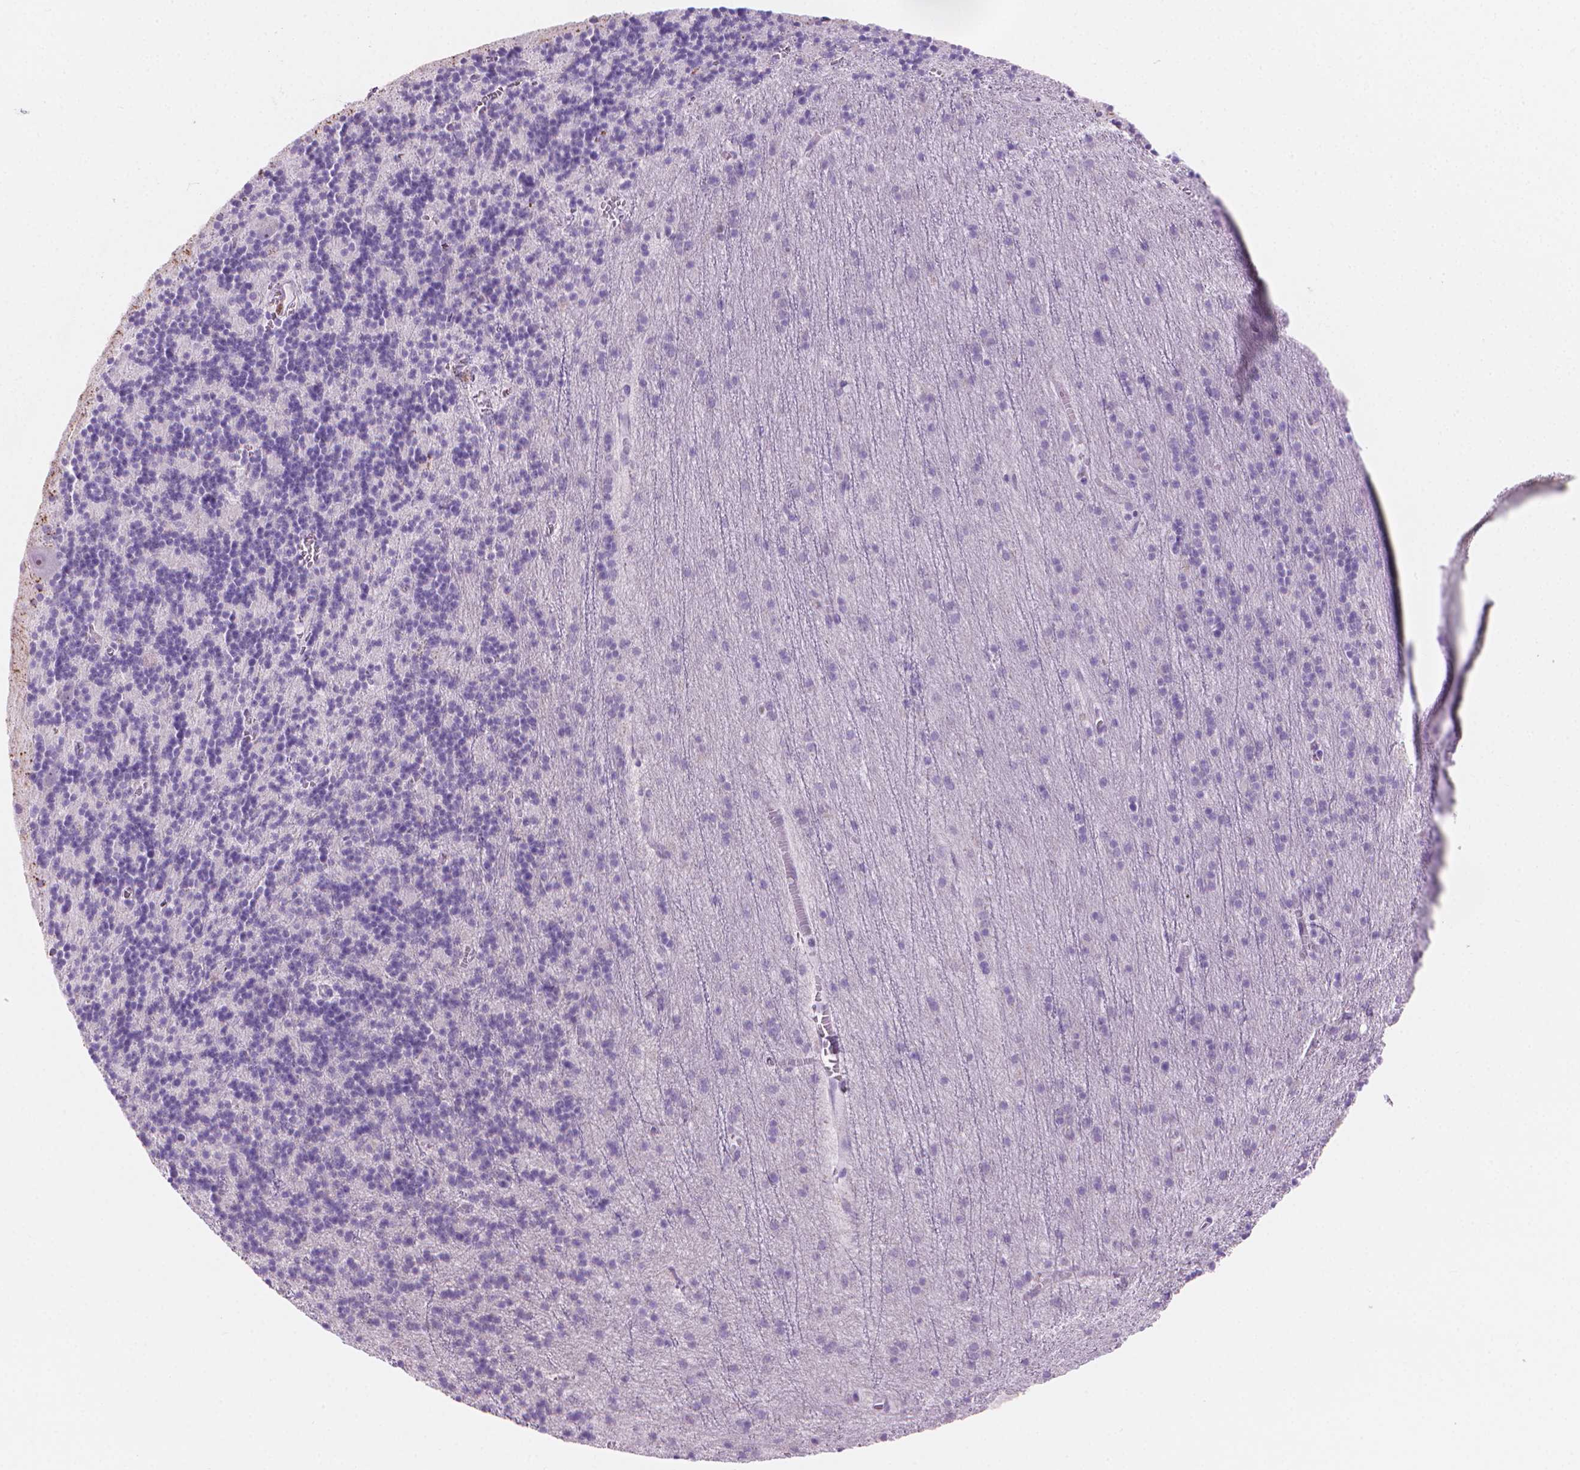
{"staining": {"intensity": "negative", "quantity": "none", "location": "none"}, "tissue": "cerebellum", "cell_type": "Cells in granular layer", "image_type": "normal", "snomed": [{"axis": "morphology", "description": "Normal tissue, NOS"}, {"axis": "topography", "description": "Cerebellum"}], "caption": "This is an immunohistochemistry (IHC) image of unremarkable cerebellum. There is no positivity in cells in granular layer.", "gene": "ENSG00000187186", "patient": {"sex": "male", "age": 70}}